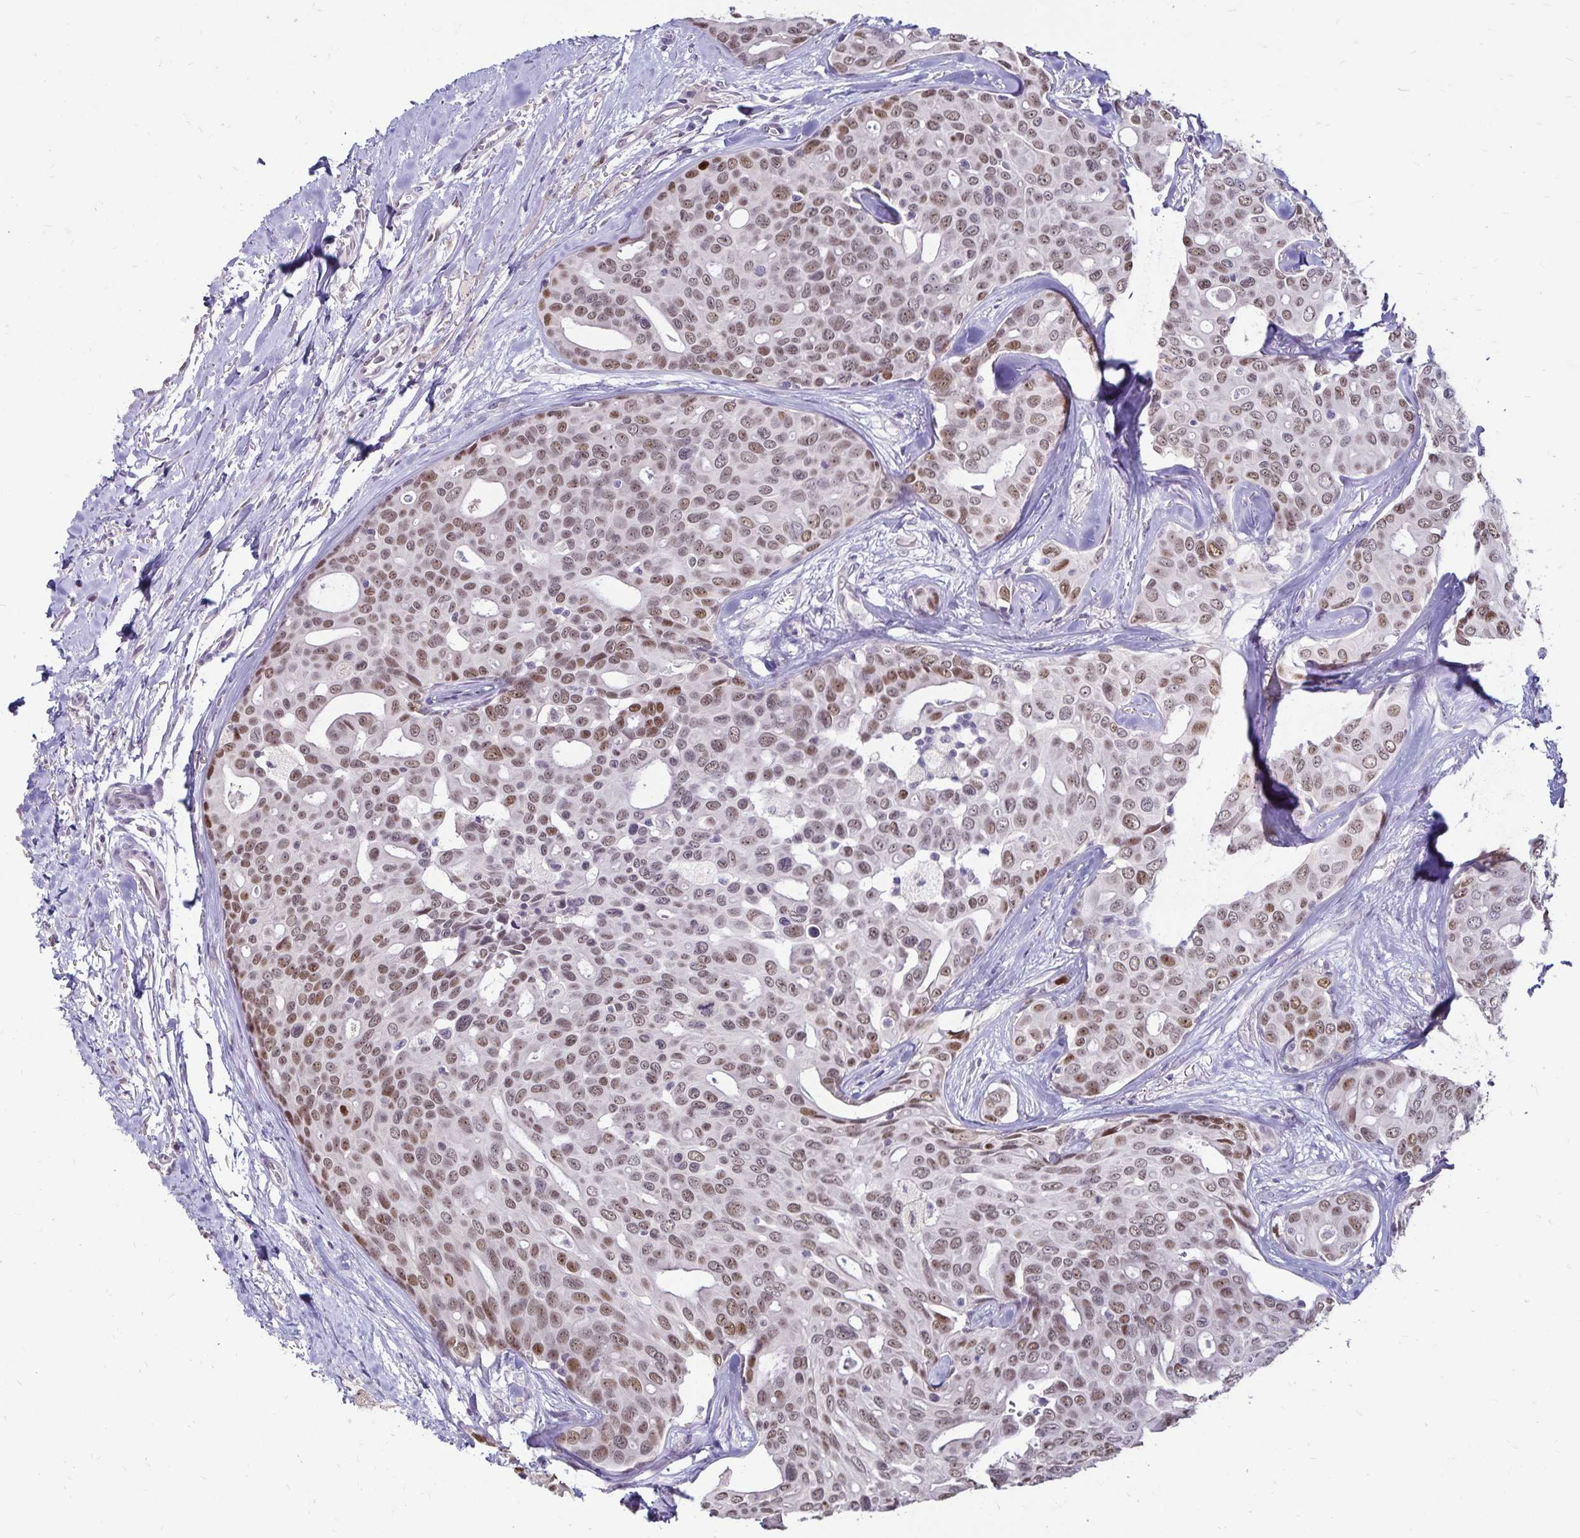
{"staining": {"intensity": "moderate", "quantity": ">75%", "location": "nuclear"}, "tissue": "breast cancer", "cell_type": "Tumor cells", "image_type": "cancer", "snomed": [{"axis": "morphology", "description": "Duct carcinoma"}, {"axis": "topography", "description": "Breast"}], "caption": "This image reveals immunohistochemistry staining of human breast cancer (invasive ductal carcinoma), with medium moderate nuclear expression in about >75% of tumor cells.", "gene": "POLB", "patient": {"sex": "female", "age": 54}}